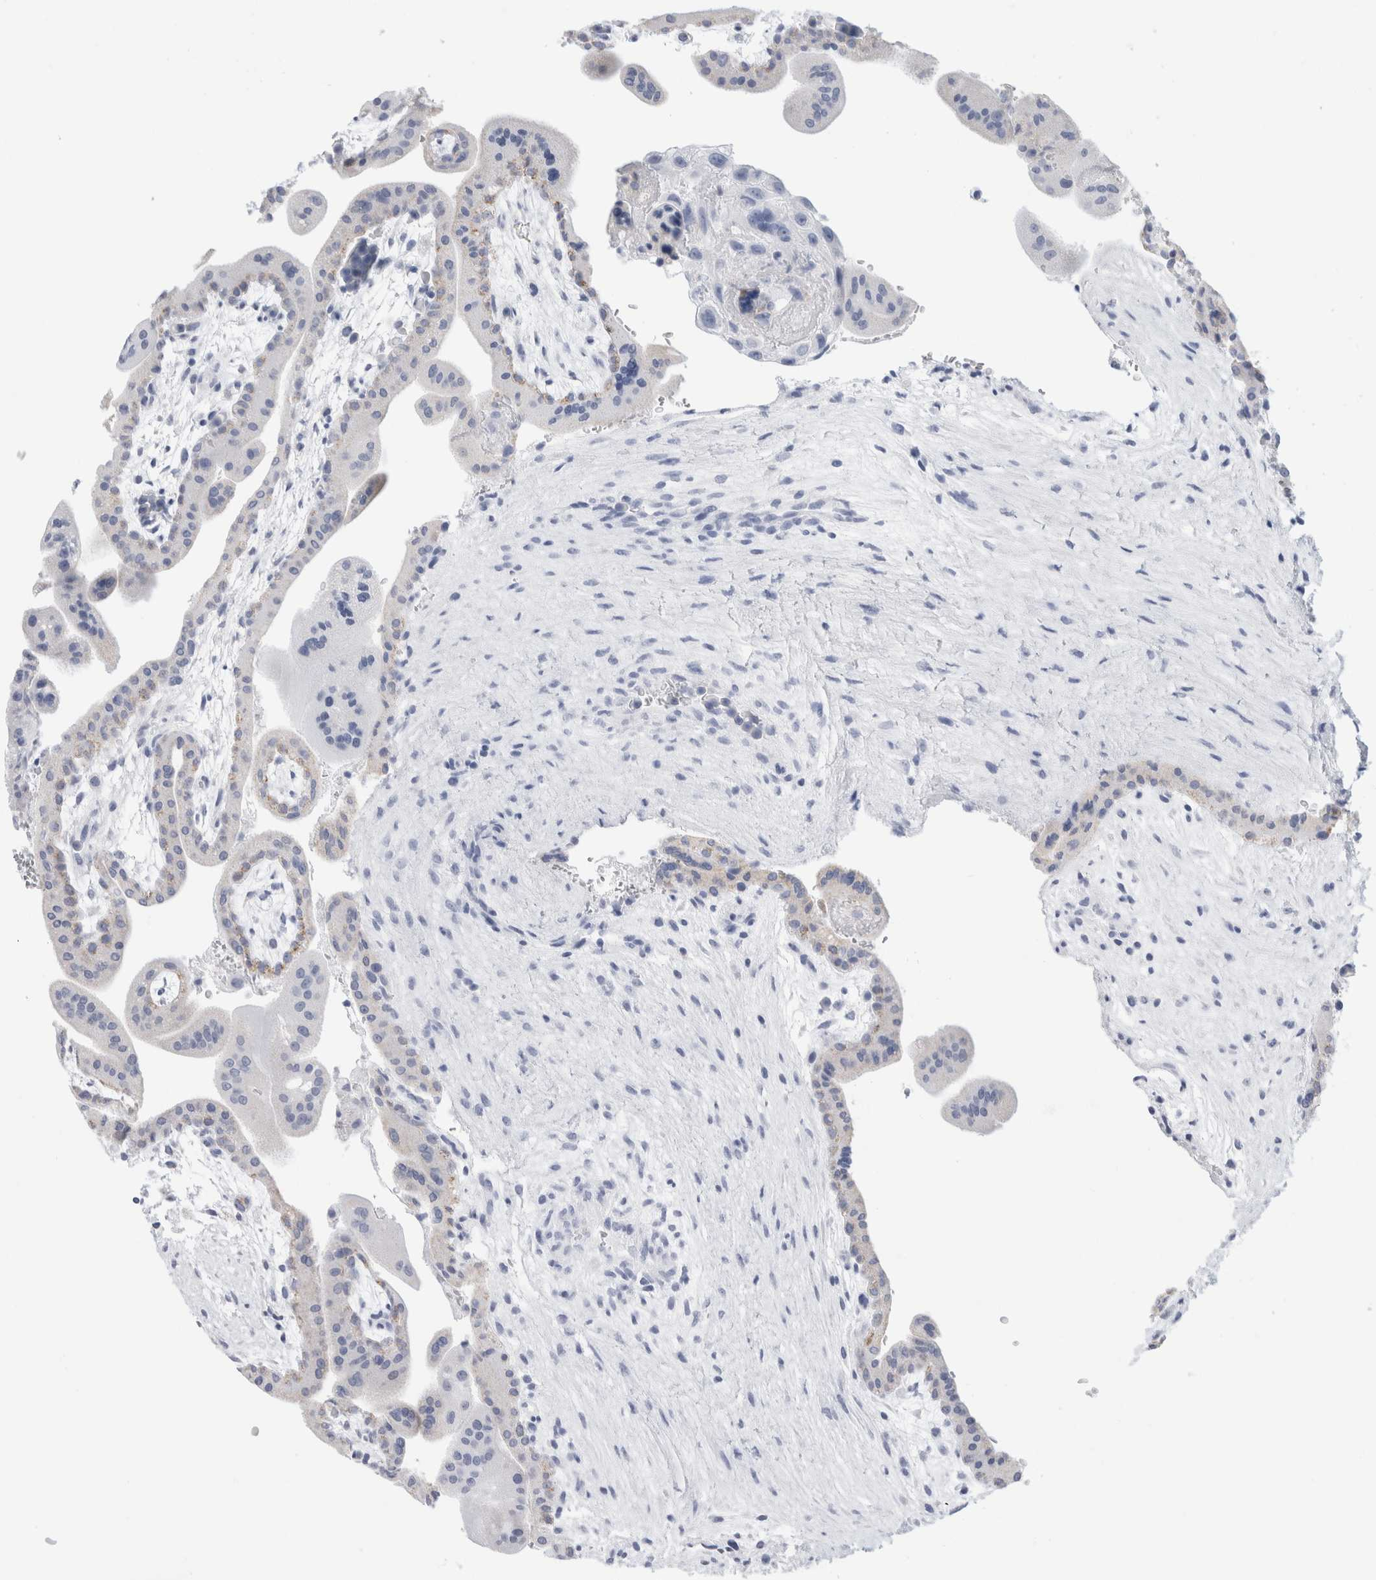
{"staining": {"intensity": "negative", "quantity": "none", "location": "none"}, "tissue": "placenta", "cell_type": "Decidual cells", "image_type": "normal", "snomed": [{"axis": "morphology", "description": "Normal tissue, NOS"}, {"axis": "topography", "description": "Placenta"}], "caption": "An immunohistochemistry histopathology image of normal placenta is shown. There is no staining in decidual cells of placenta. (DAB IHC with hematoxylin counter stain).", "gene": "ECHDC2", "patient": {"sex": "female", "age": 35}}